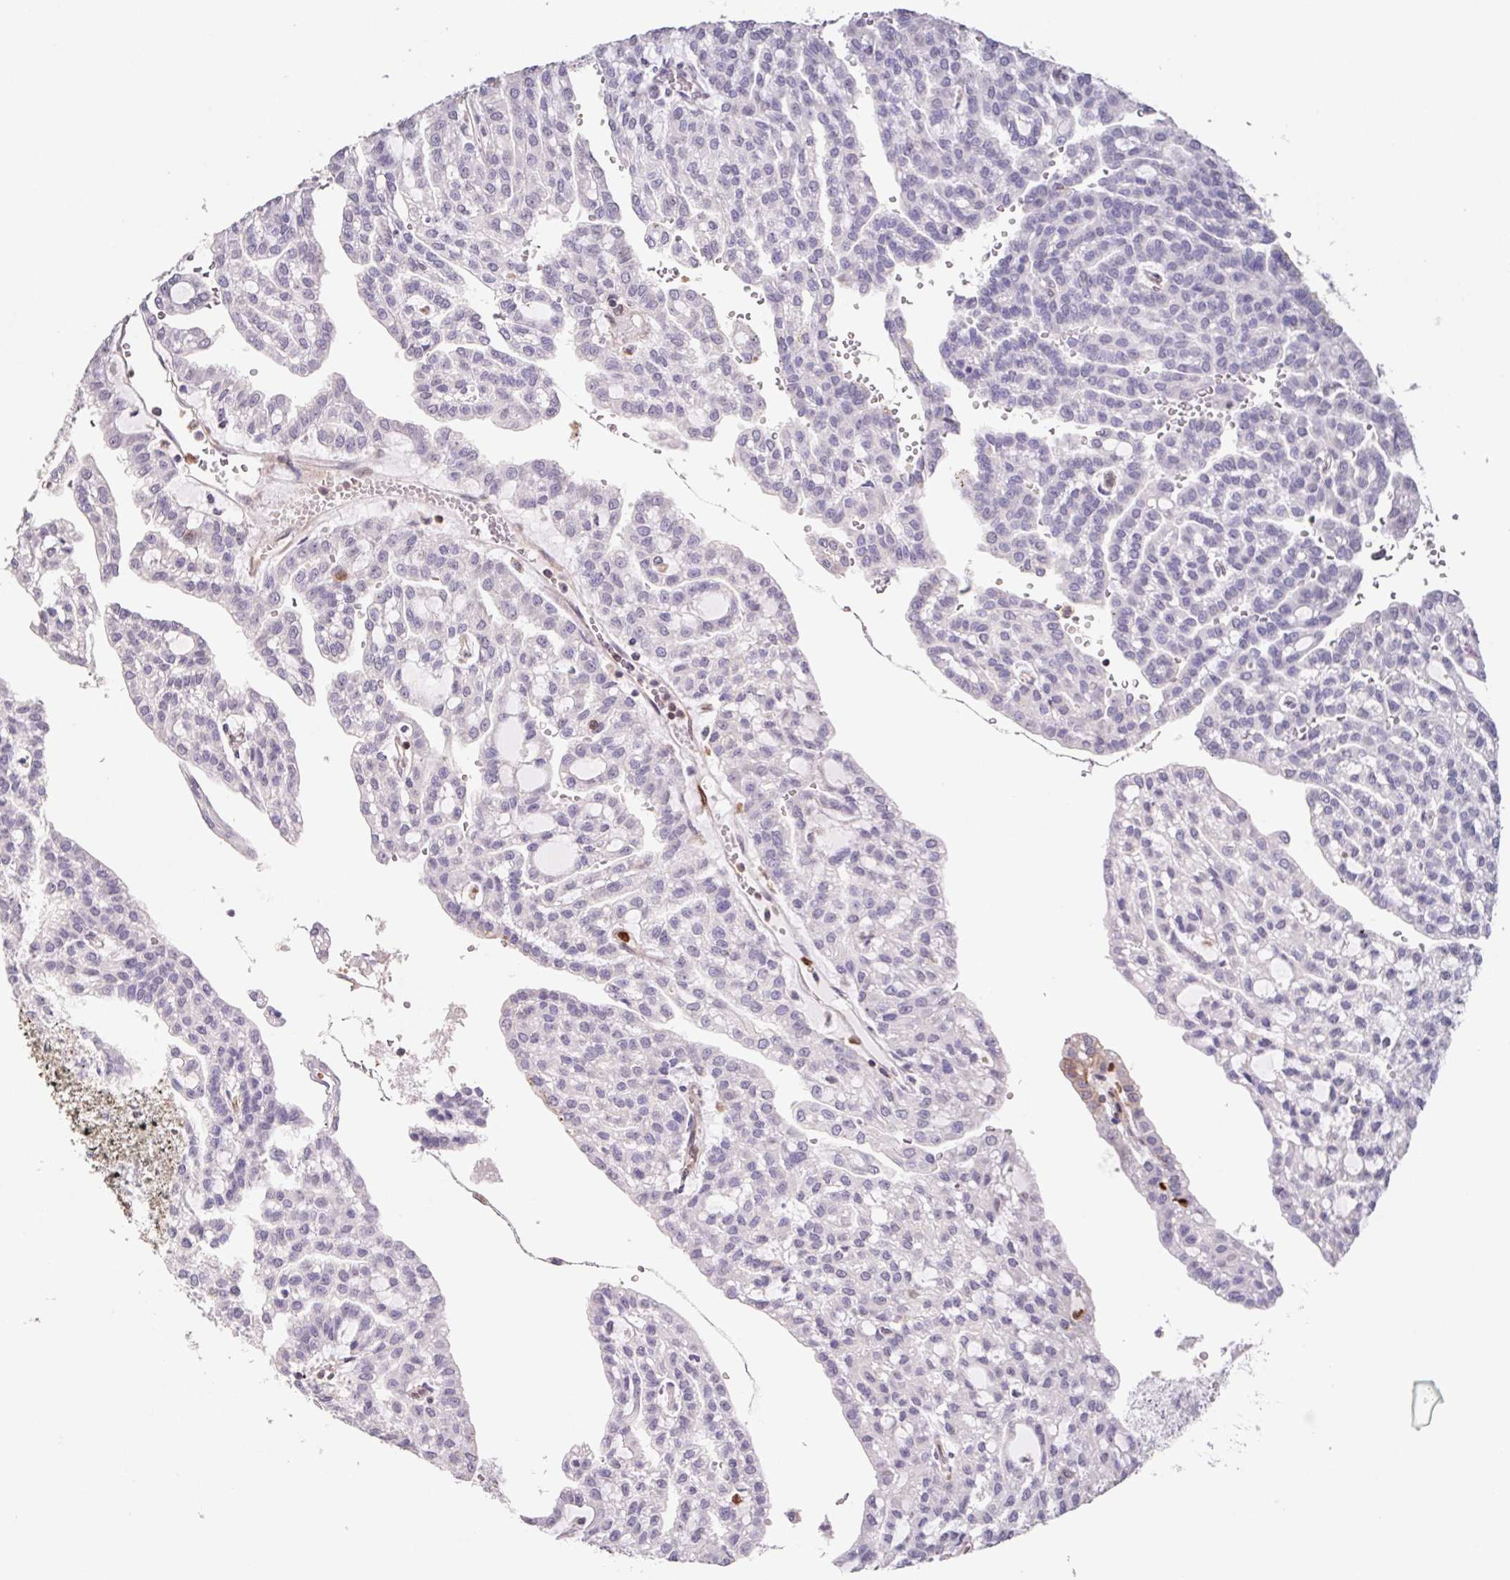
{"staining": {"intensity": "negative", "quantity": "none", "location": "none"}, "tissue": "renal cancer", "cell_type": "Tumor cells", "image_type": "cancer", "snomed": [{"axis": "morphology", "description": "Adenocarcinoma, NOS"}, {"axis": "topography", "description": "Kidney"}], "caption": "Tumor cells are negative for protein expression in human renal adenocarcinoma.", "gene": "GBP1", "patient": {"sex": "male", "age": 63}}